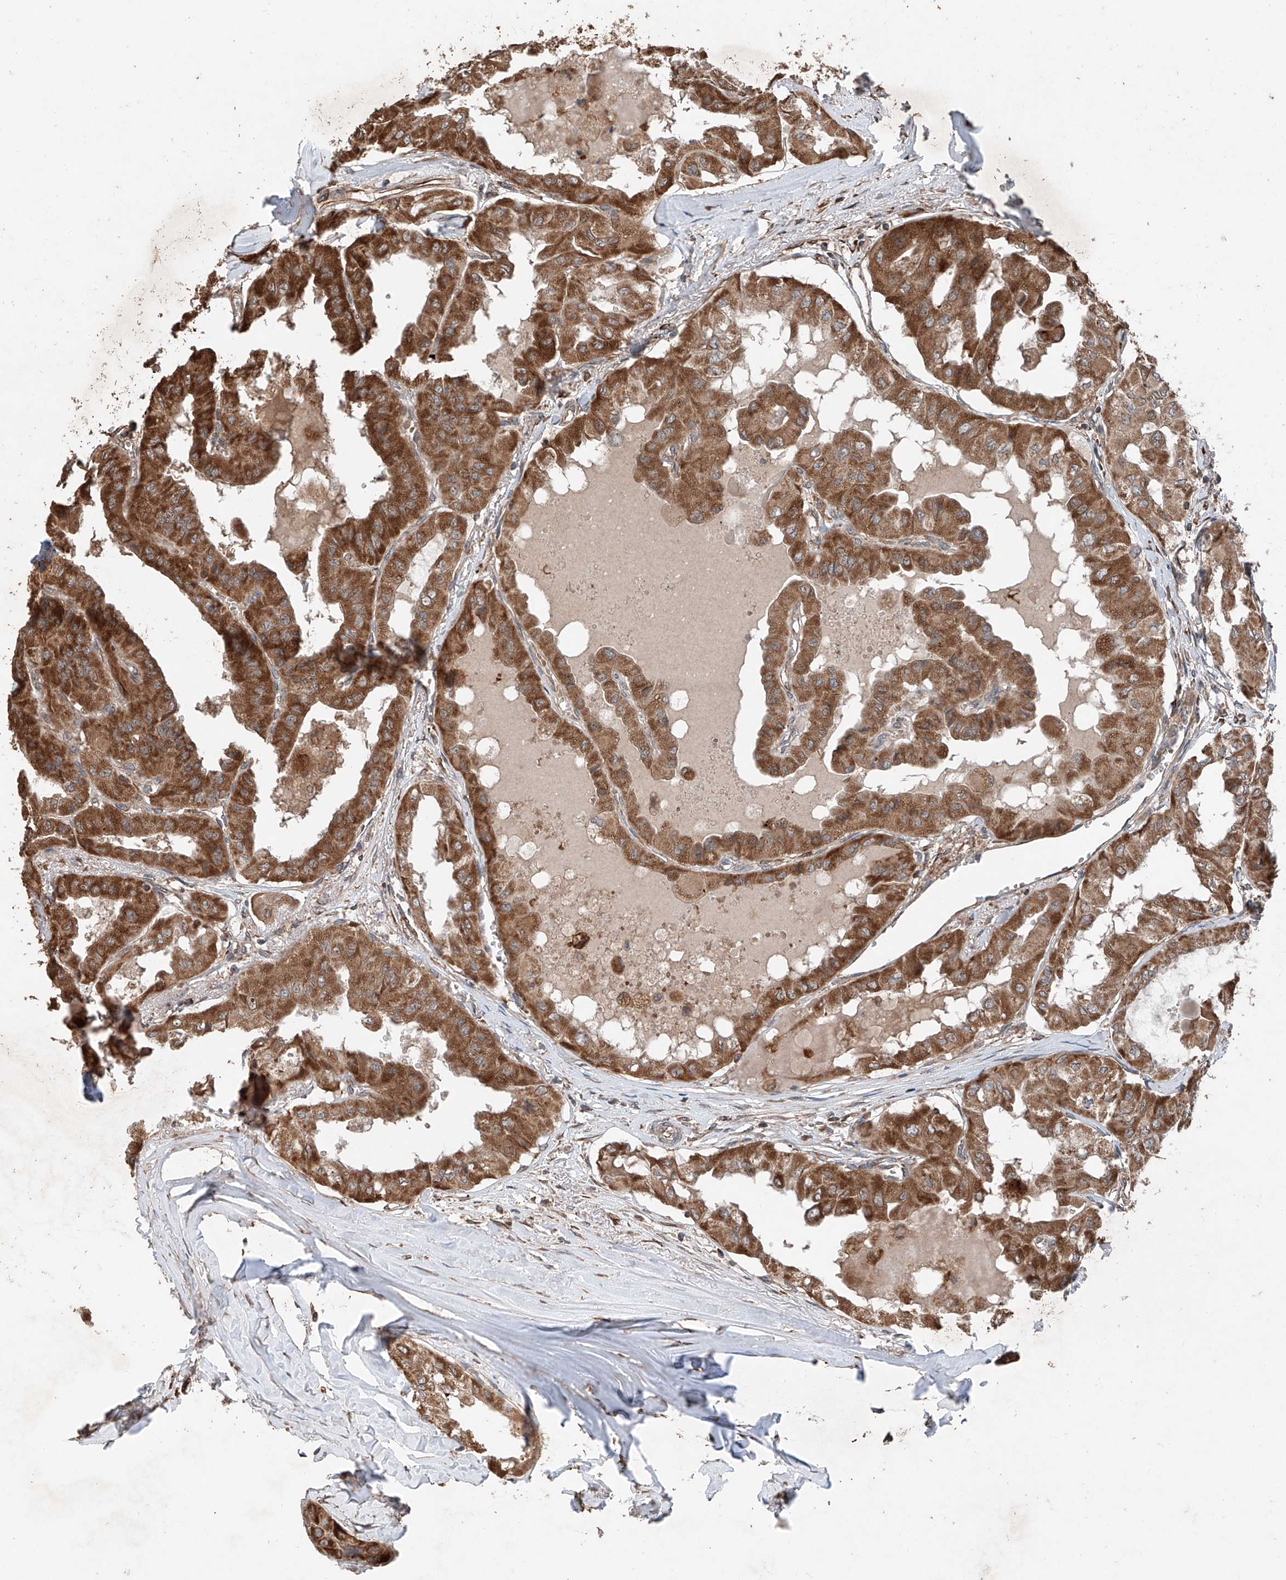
{"staining": {"intensity": "strong", "quantity": ">75%", "location": "cytoplasmic/membranous"}, "tissue": "thyroid cancer", "cell_type": "Tumor cells", "image_type": "cancer", "snomed": [{"axis": "morphology", "description": "Papillary adenocarcinoma, NOS"}, {"axis": "topography", "description": "Thyroid gland"}], "caption": "Immunohistochemical staining of human papillary adenocarcinoma (thyroid) demonstrates high levels of strong cytoplasmic/membranous protein expression in about >75% of tumor cells.", "gene": "AP4B1", "patient": {"sex": "female", "age": 59}}